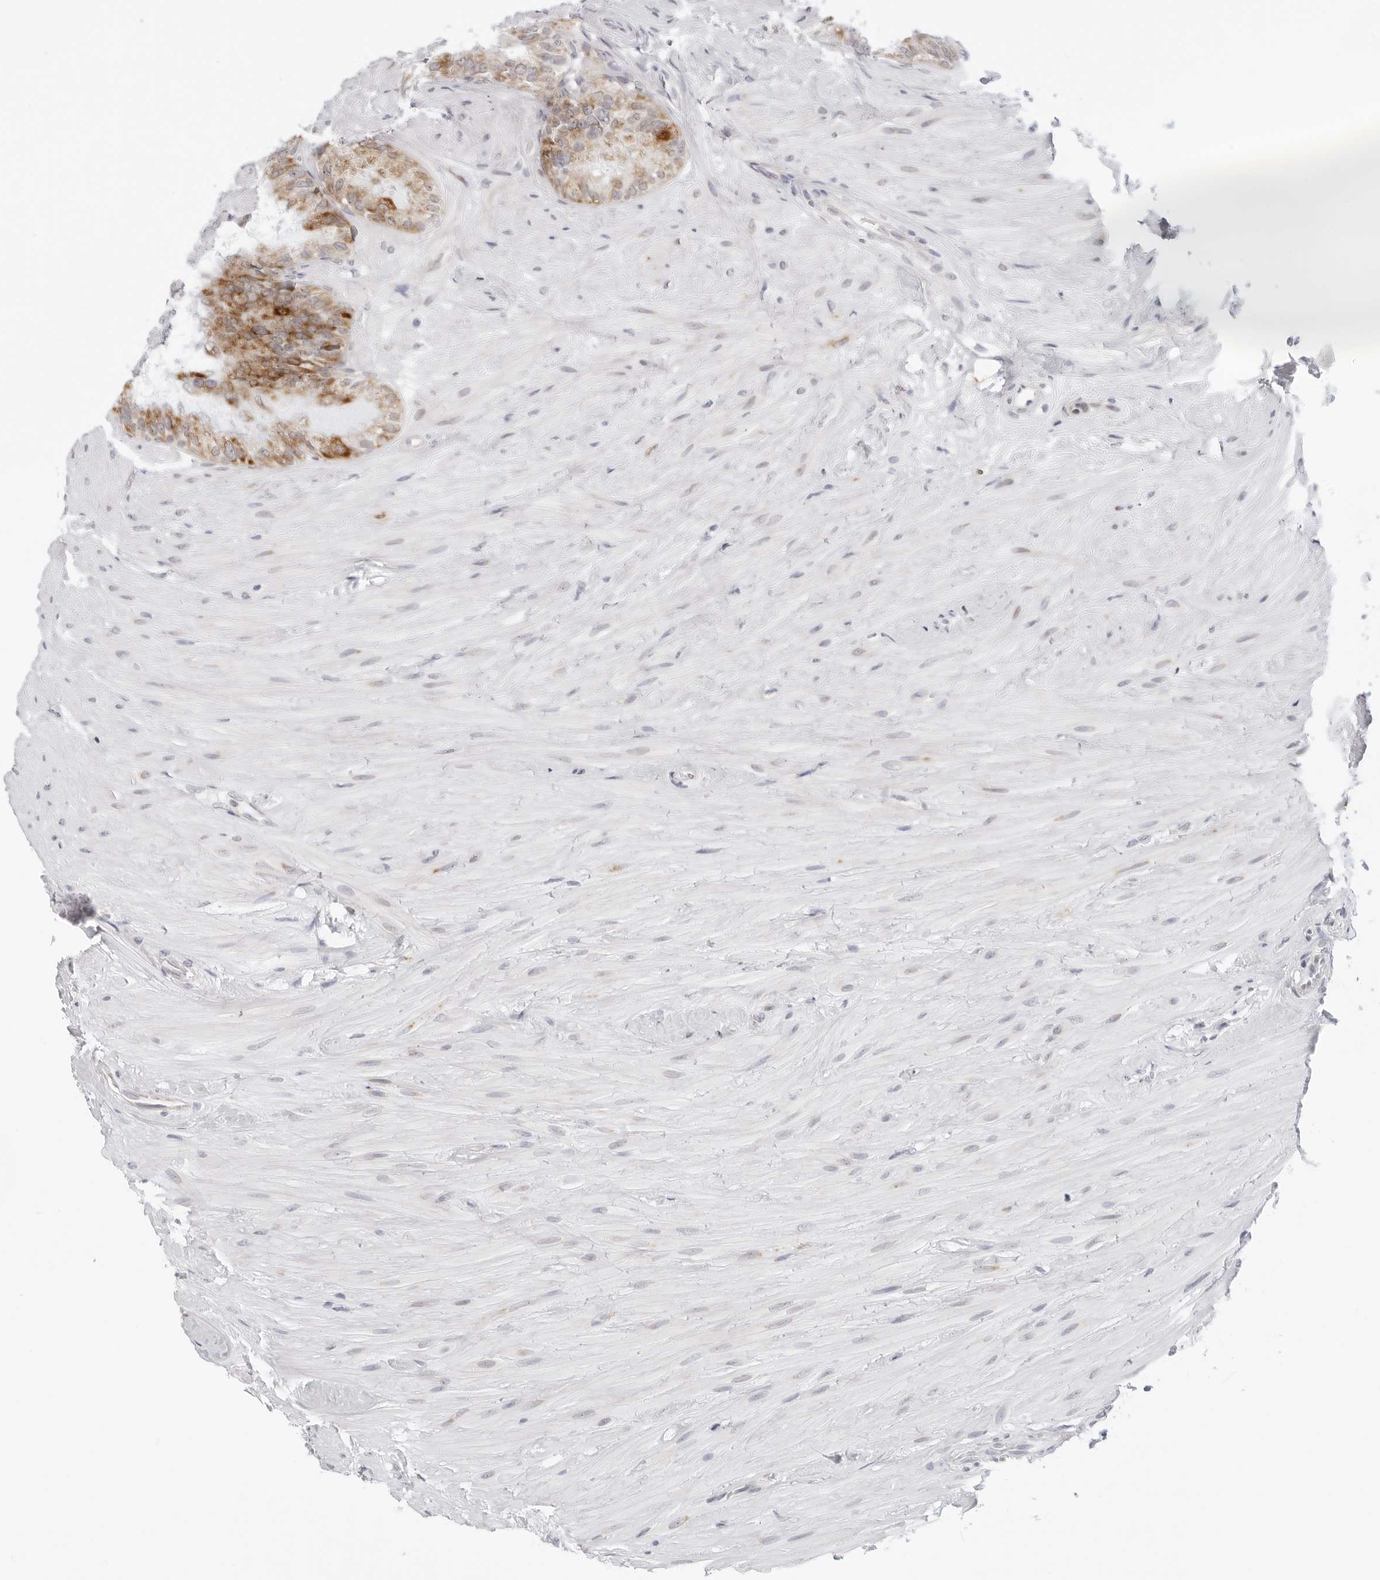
{"staining": {"intensity": "moderate", "quantity": ">75%", "location": "cytoplasmic/membranous"}, "tissue": "seminal vesicle", "cell_type": "Glandular cells", "image_type": "normal", "snomed": [{"axis": "morphology", "description": "Normal tissue, NOS"}, {"axis": "topography", "description": "Seminal veicle"}], "caption": "Brown immunohistochemical staining in benign human seminal vesicle shows moderate cytoplasmic/membranous staining in about >75% of glandular cells.", "gene": "CIART", "patient": {"sex": "male", "age": 80}}